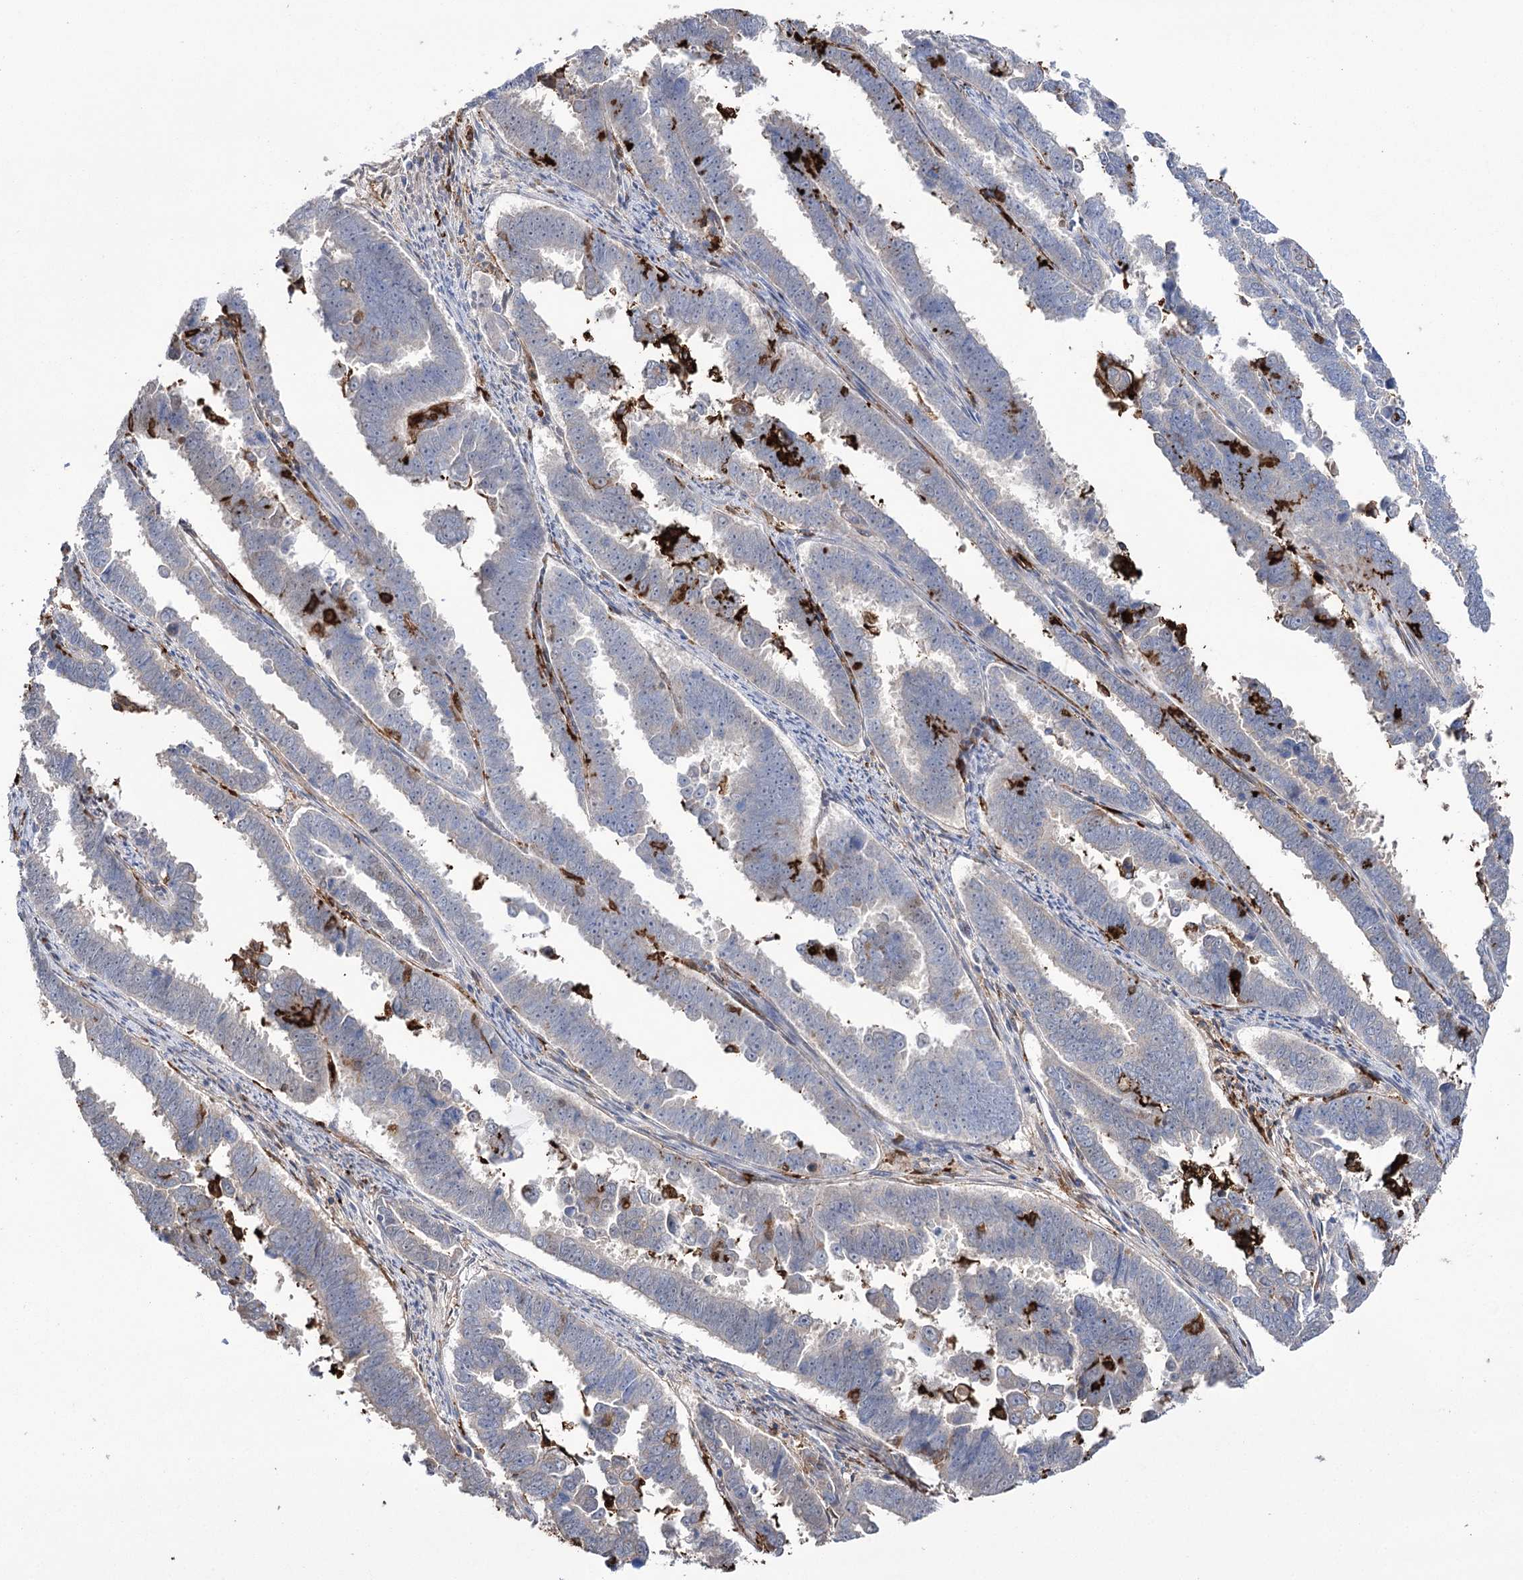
{"staining": {"intensity": "negative", "quantity": "none", "location": "none"}, "tissue": "endometrial cancer", "cell_type": "Tumor cells", "image_type": "cancer", "snomed": [{"axis": "morphology", "description": "Adenocarcinoma, NOS"}, {"axis": "topography", "description": "Endometrium"}], "caption": "Human endometrial cancer (adenocarcinoma) stained for a protein using IHC shows no positivity in tumor cells.", "gene": "ZNF622", "patient": {"sex": "female", "age": 75}}